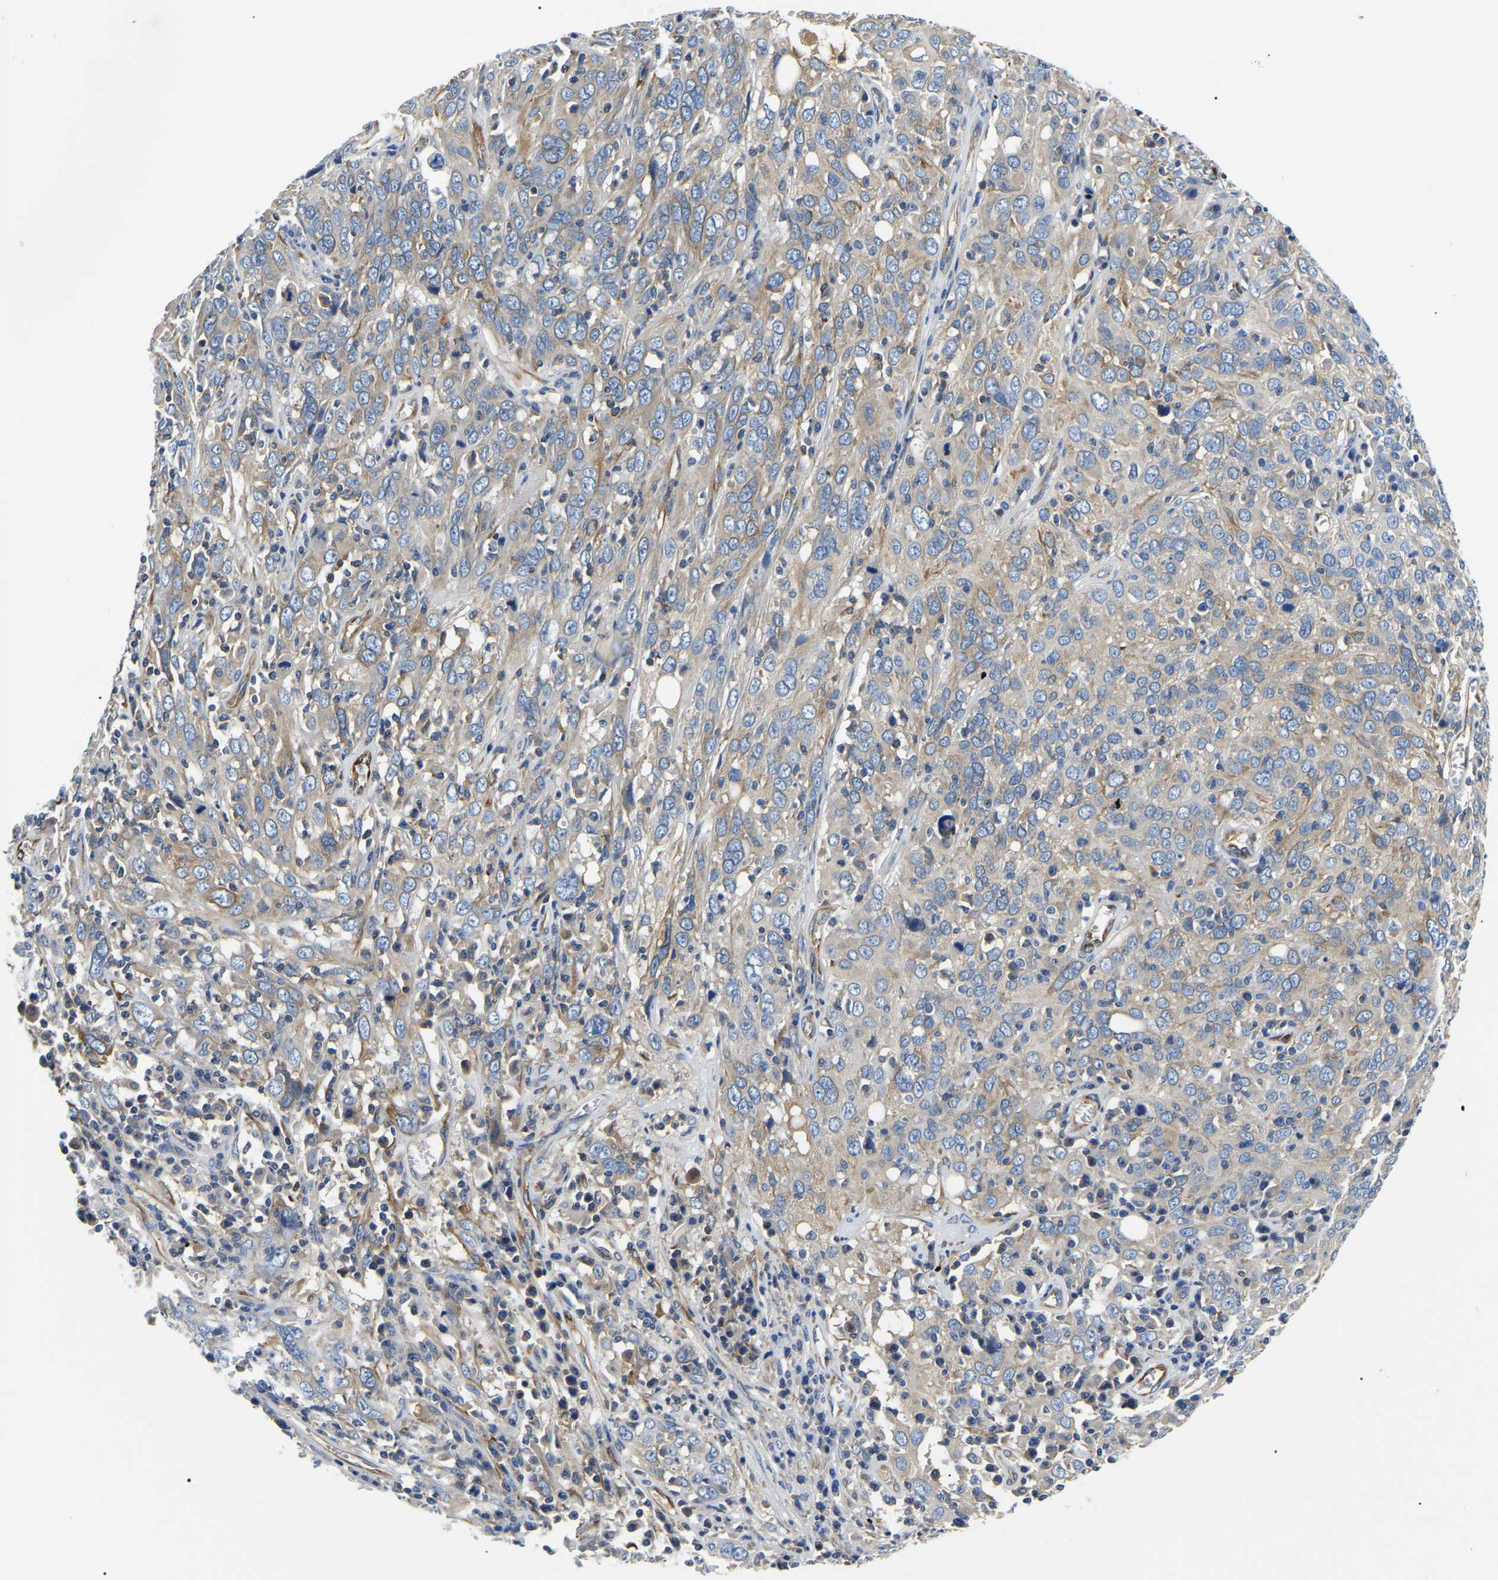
{"staining": {"intensity": "weak", "quantity": "<25%", "location": "cytoplasmic/membranous"}, "tissue": "cervical cancer", "cell_type": "Tumor cells", "image_type": "cancer", "snomed": [{"axis": "morphology", "description": "Squamous cell carcinoma, NOS"}, {"axis": "topography", "description": "Cervix"}], "caption": "Histopathology image shows no significant protein expression in tumor cells of cervical cancer (squamous cell carcinoma).", "gene": "DUSP8", "patient": {"sex": "female", "age": 46}}